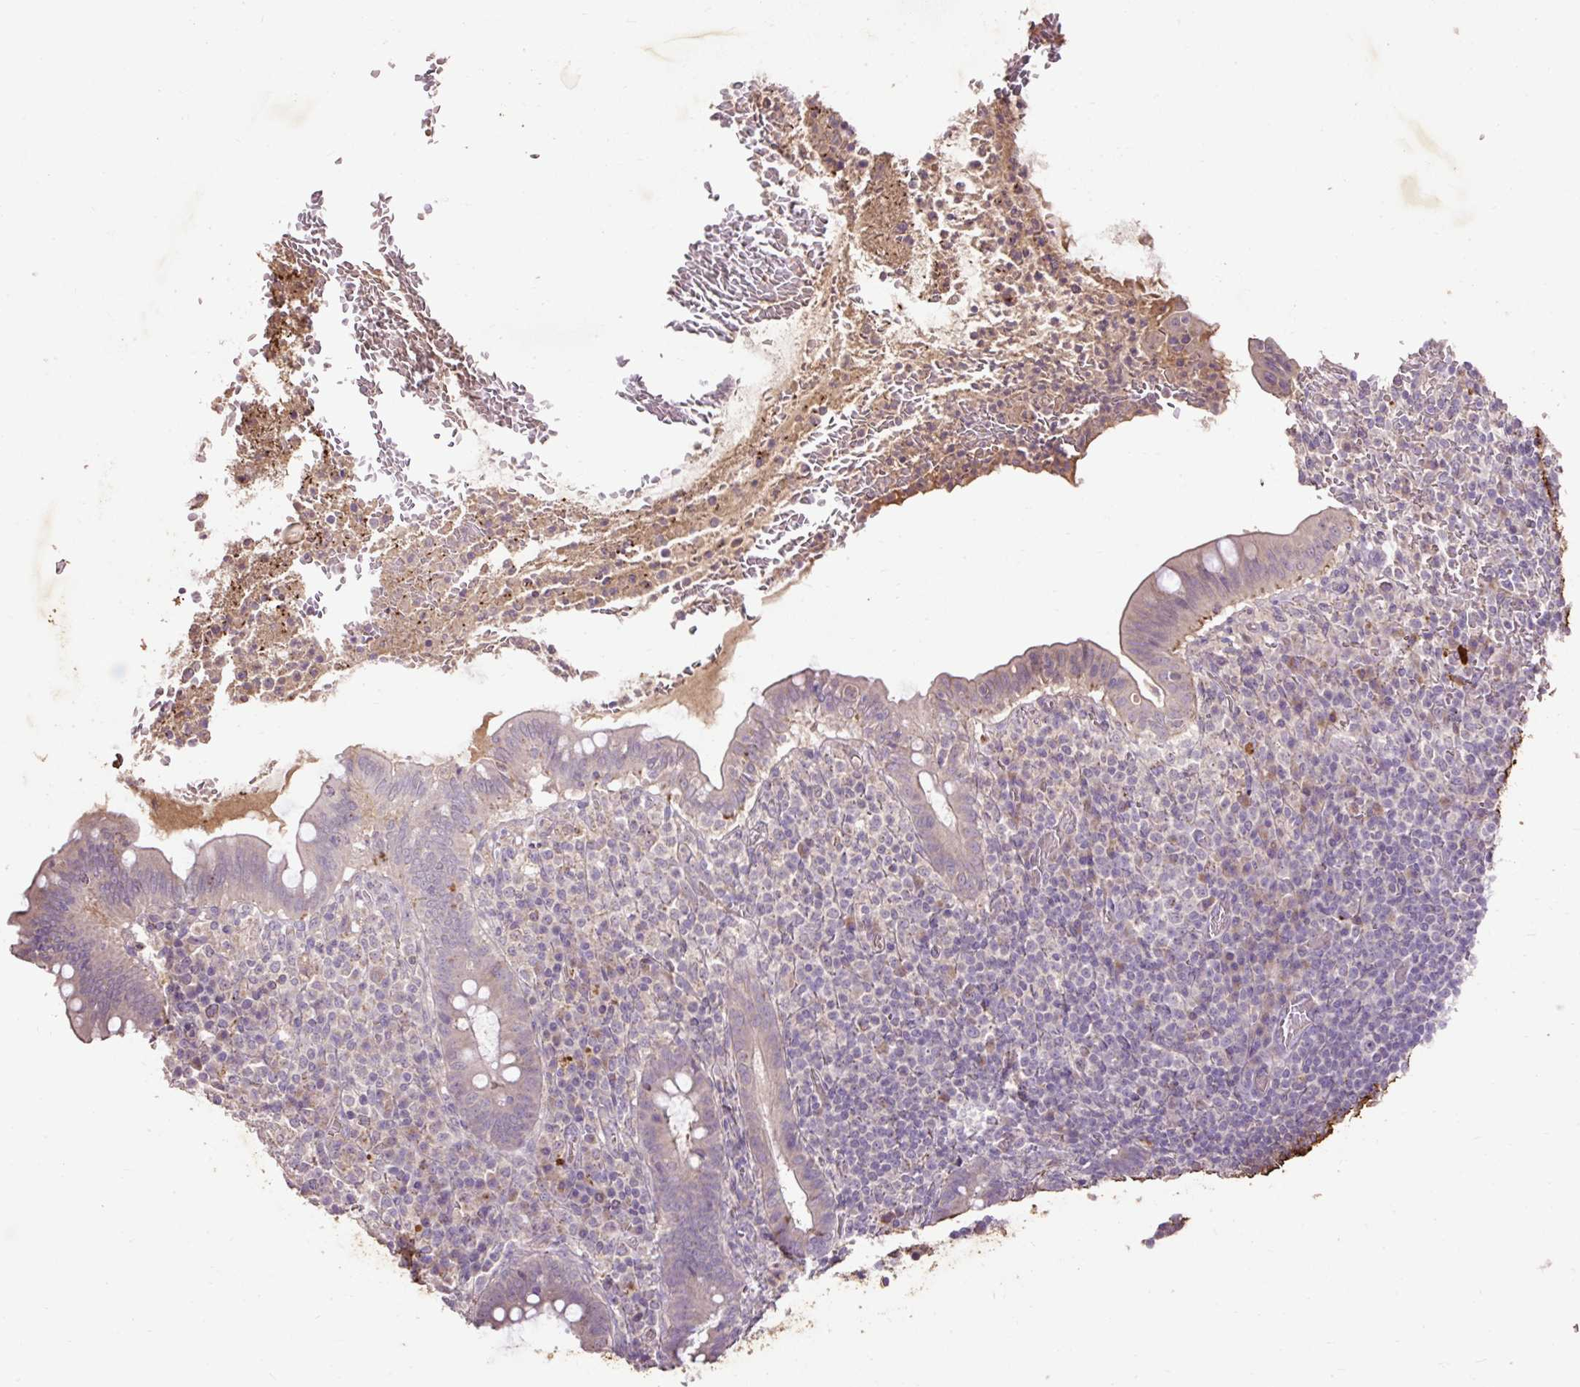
{"staining": {"intensity": "weak", "quantity": "<25%", "location": "cytoplasmic/membranous"}, "tissue": "appendix", "cell_type": "Glandular cells", "image_type": "normal", "snomed": [{"axis": "morphology", "description": "Normal tissue, NOS"}, {"axis": "topography", "description": "Appendix"}], "caption": "This is an immunohistochemistry (IHC) histopathology image of normal appendix. There is no positivity in glandular cells.", "gene": "LRTM2", "patient": {"sex": "female", "age": 43}}